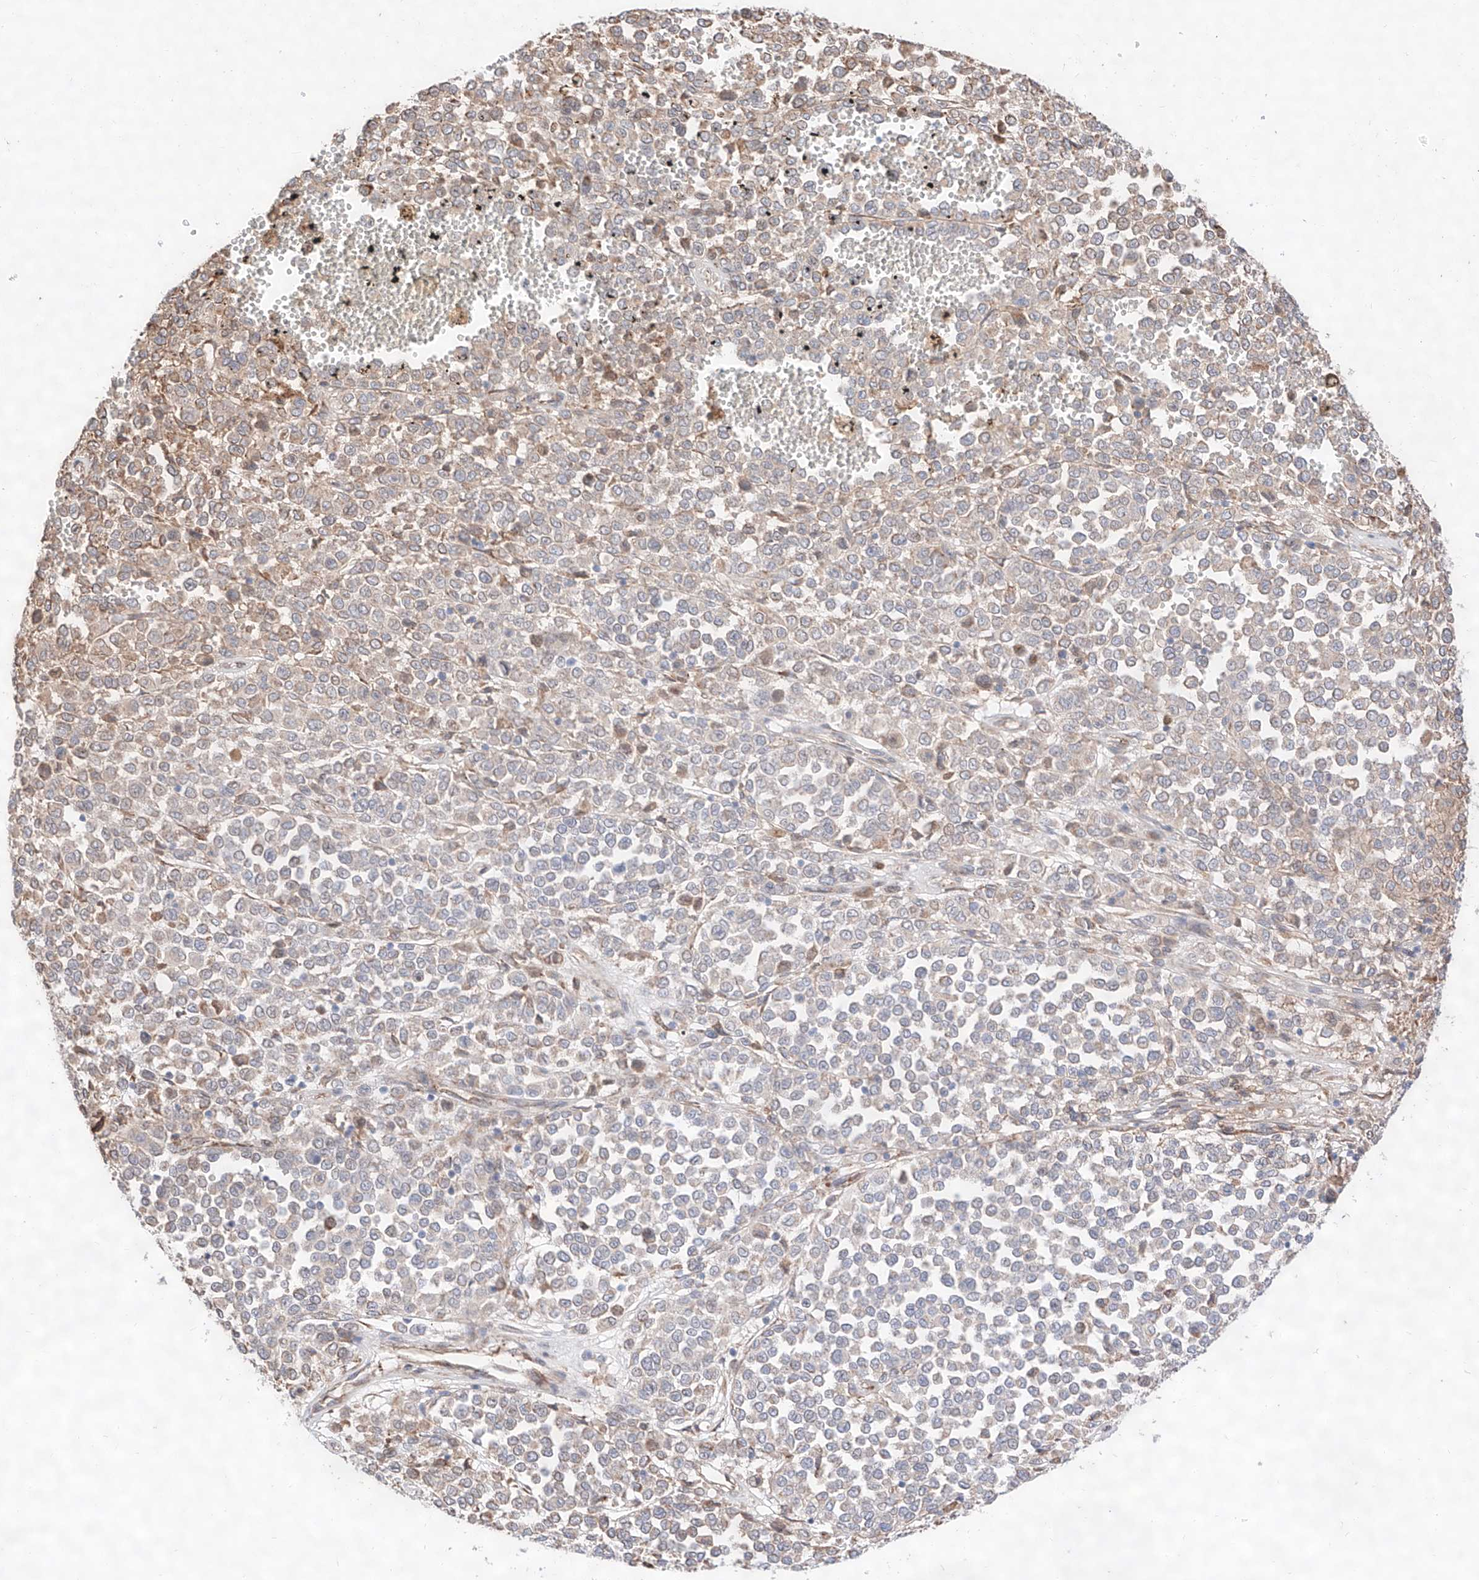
{"staining": {"intensity": "weak", "quantity": "<25%", "location": "cytoplasmic/membranous"}, "tissue": "melanoma", "cell_type": "Tumor cells", "image_type": "cancer", "snomed": [{"axis": "morphology", "description": "Malignant melanoma, Metastatic site"}, {"axis": "topography", "description": "Pancreas"}], "caption": "There is no significant expression in tumor cells of malignant melanoma (metastatic site). (Immunohistochemistry (ihc), brightfield microscopy, high magnification).", "gene": "ATP9B", "patient": {"sex": "female", "age": 30}}